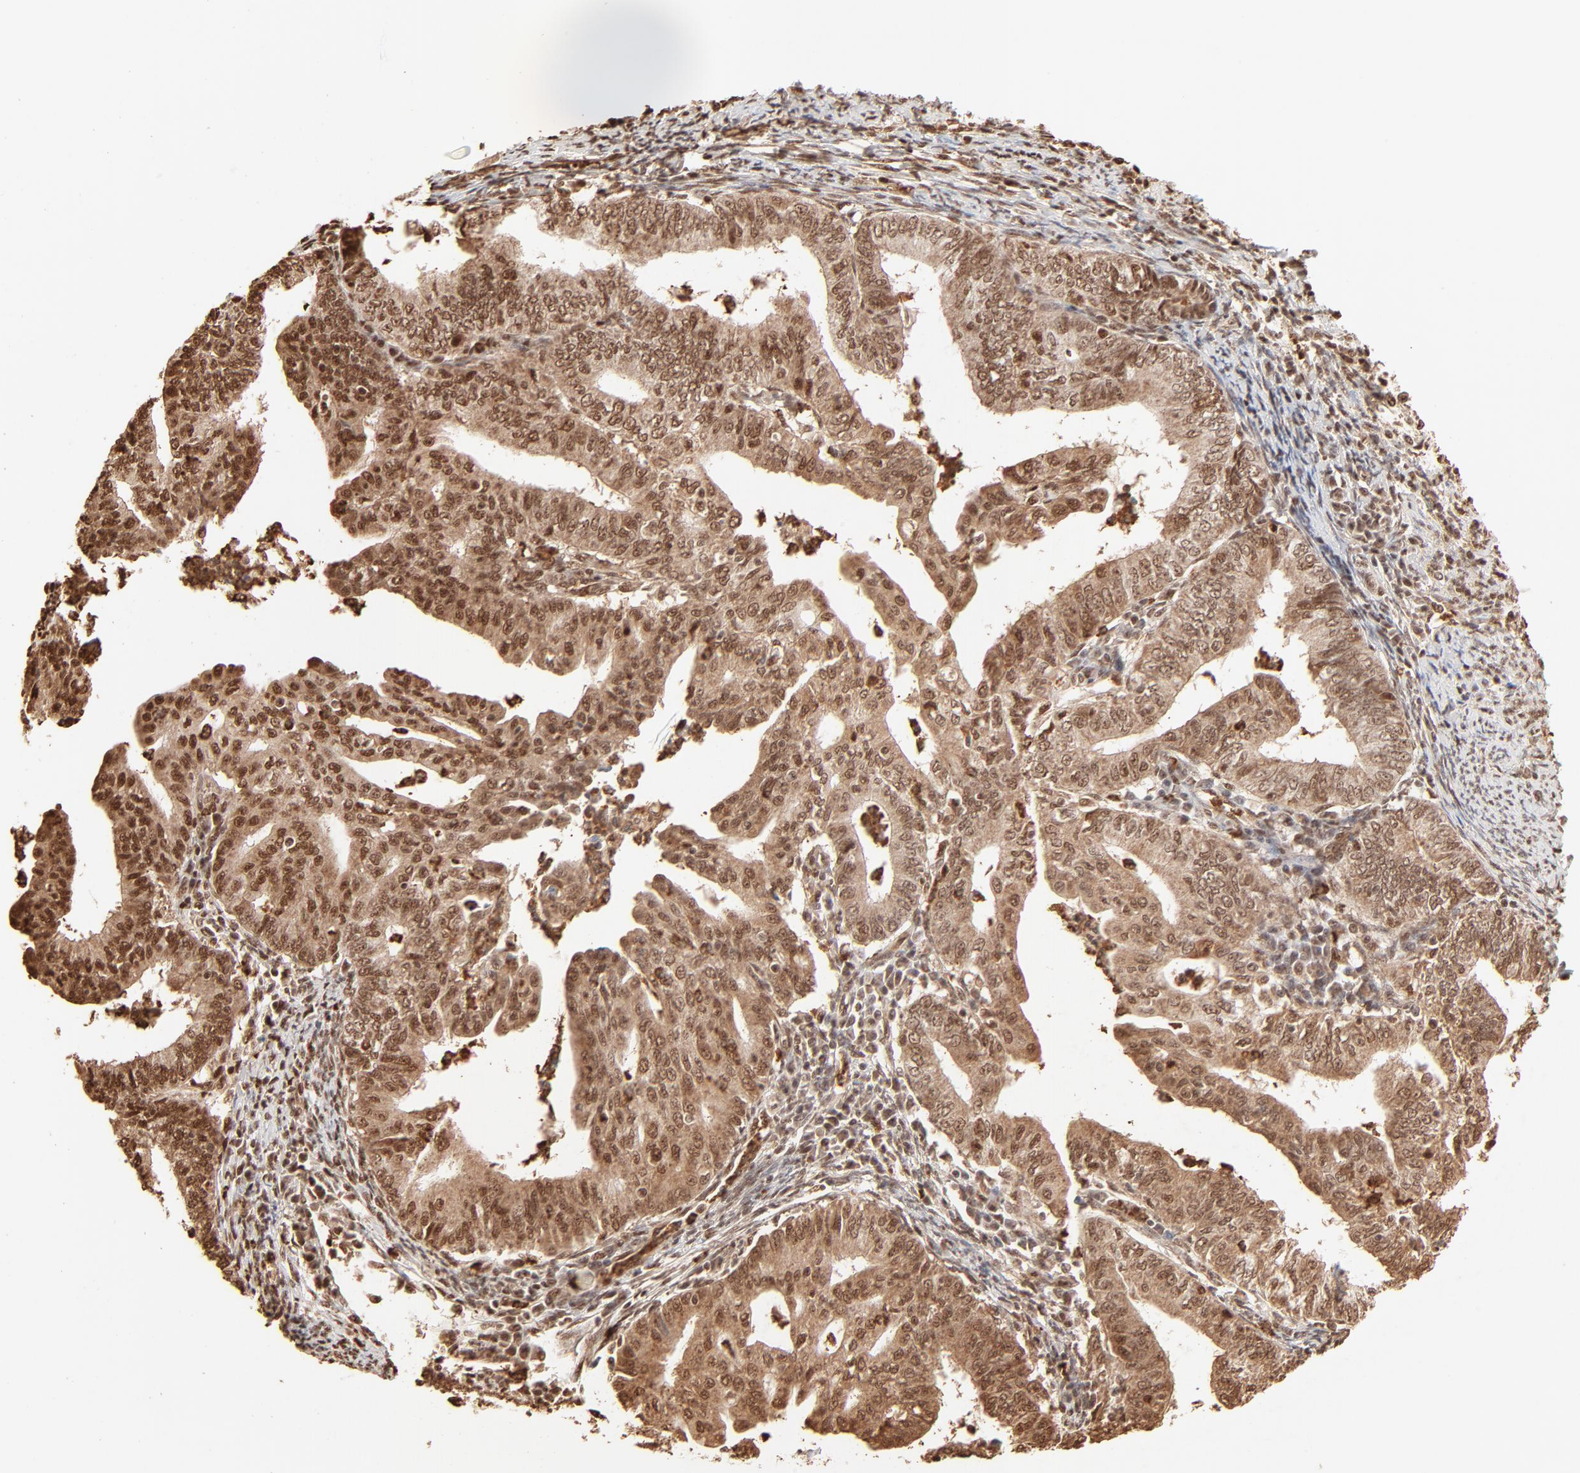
{"staining": {"intensity": "strong", "quantity": ">75%", "location": "cytoplasmic/membranous,nuclear"}, "tissue": "endometrial cancer", "cell_type": "Tumor cells", "image_type": "cancer", "snomed": [{"axis": "morphology", "description": "Adenocarcinoma, NOS"}, {"axis": "topography", "description": "Endometrium"}], "caption": "Endometrial adenocarcinoma tissue exhibits strong cytoplasmic/membranous and nuclear expression in about >75% of tumor cells (Stains: DAB (3,3'-diaminobenzidine) in brown, nuclei in blue, Microscopy: brightfield microscopy at high magnification).", "gene": "FAM50A", "patient": {"sex": "female", "age": 66}}